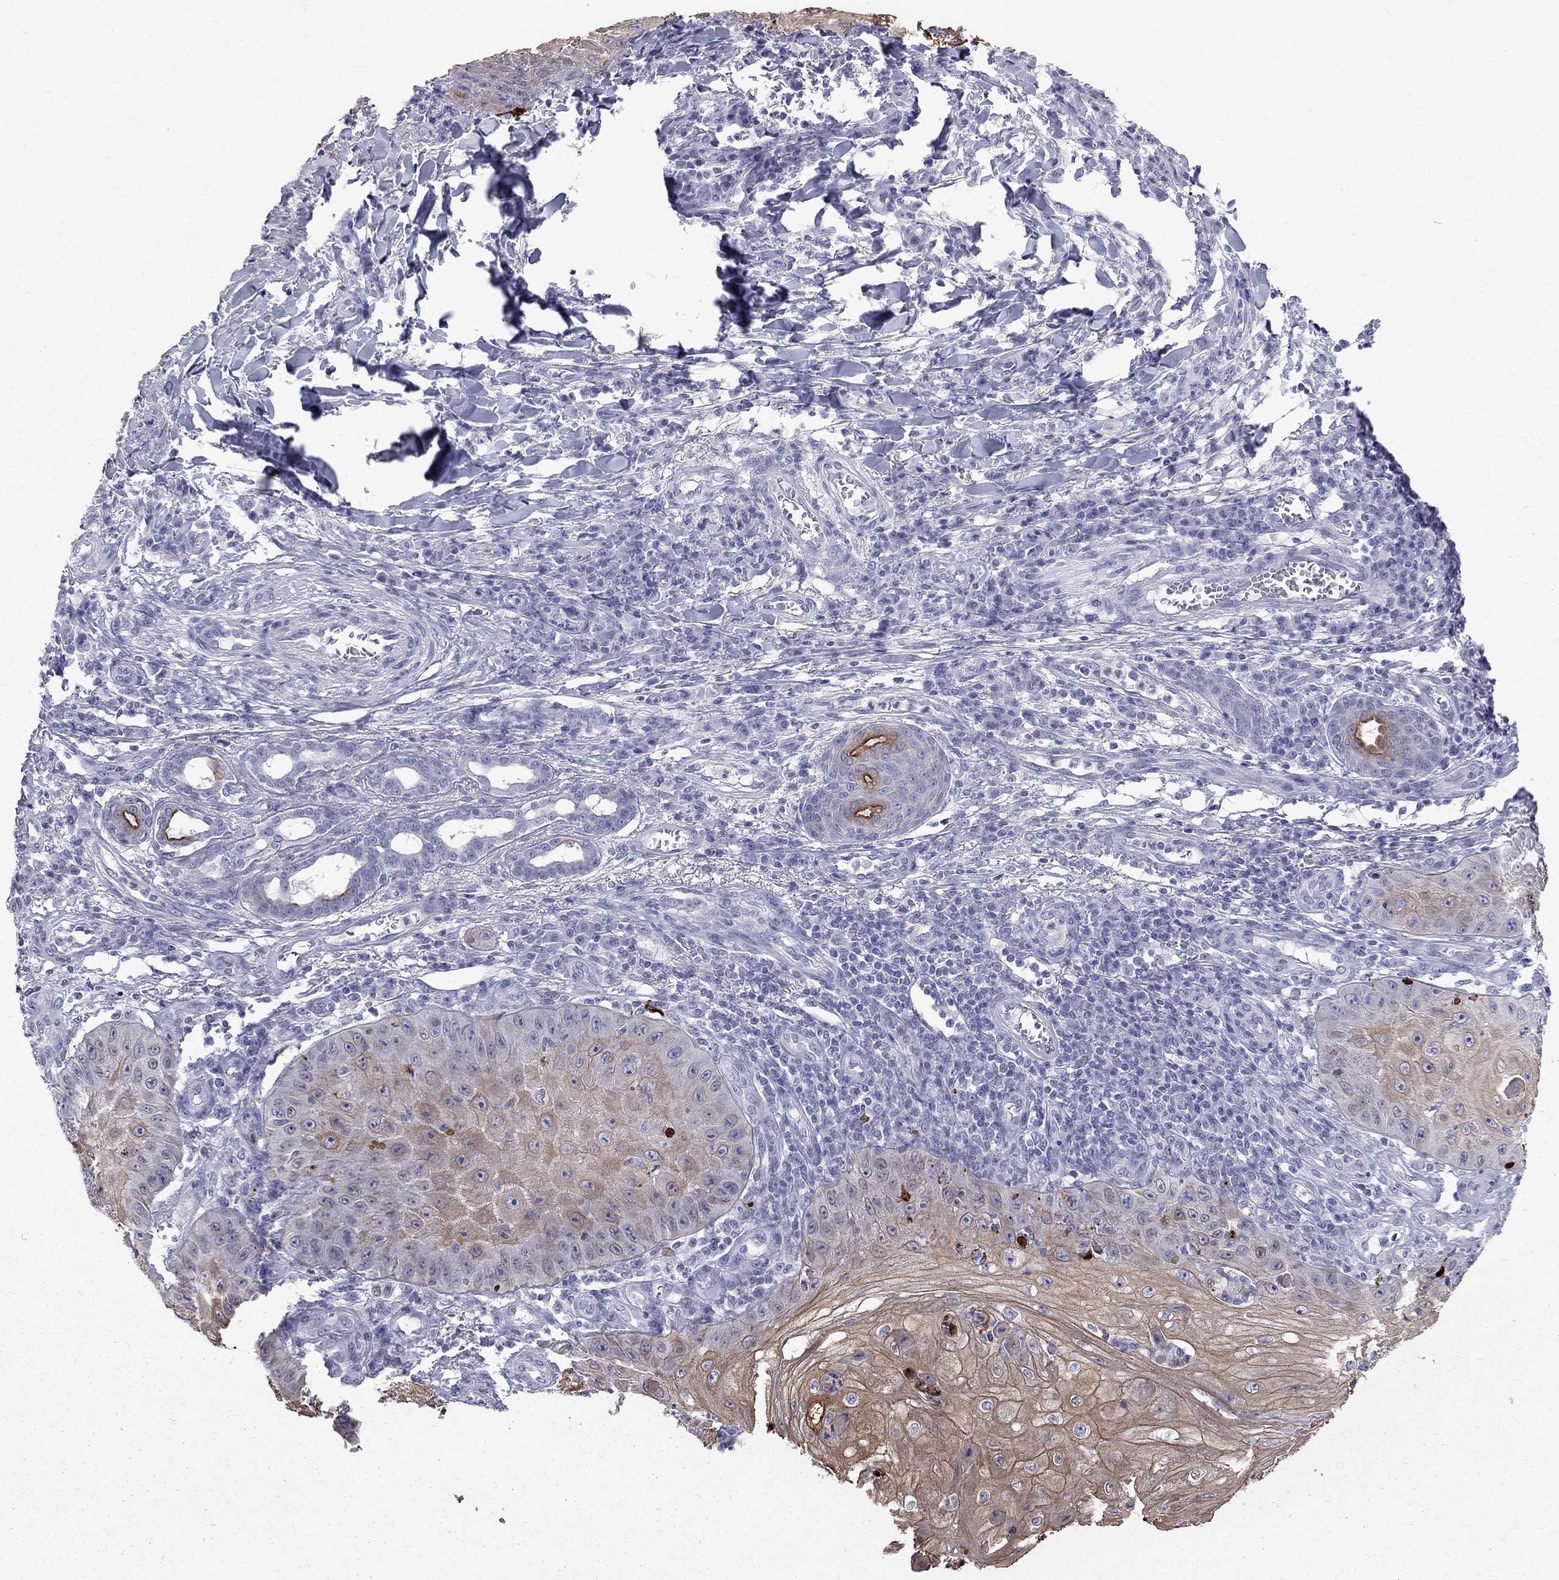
{"staining": {"intensity": "moderate", "quantity": "25%-75%", "location": "cytoplasmic/membranous"}, "tissue": "skin cancer", "cell_type": "Tumor cells", "image_type": "cancer", "snomed": [{"axis": "morphology", "description": "Squamous cell carcinoma, NOS"}, {"axis": "topography", "description": "Skin"}], "caption": "DAB (3,3'-diaminobenzidine) immunohistochemical staining of skin cancer (squamous cell carcinoma) exhibits moderate cytoplasmic/membranous protein expression in about 25%-75% of tumor cells. (brown staining indicates protein expression, while blue staining denotes nuclei).", "gene": "MUC15", "patient": {"sex": "male", "age": 70}}